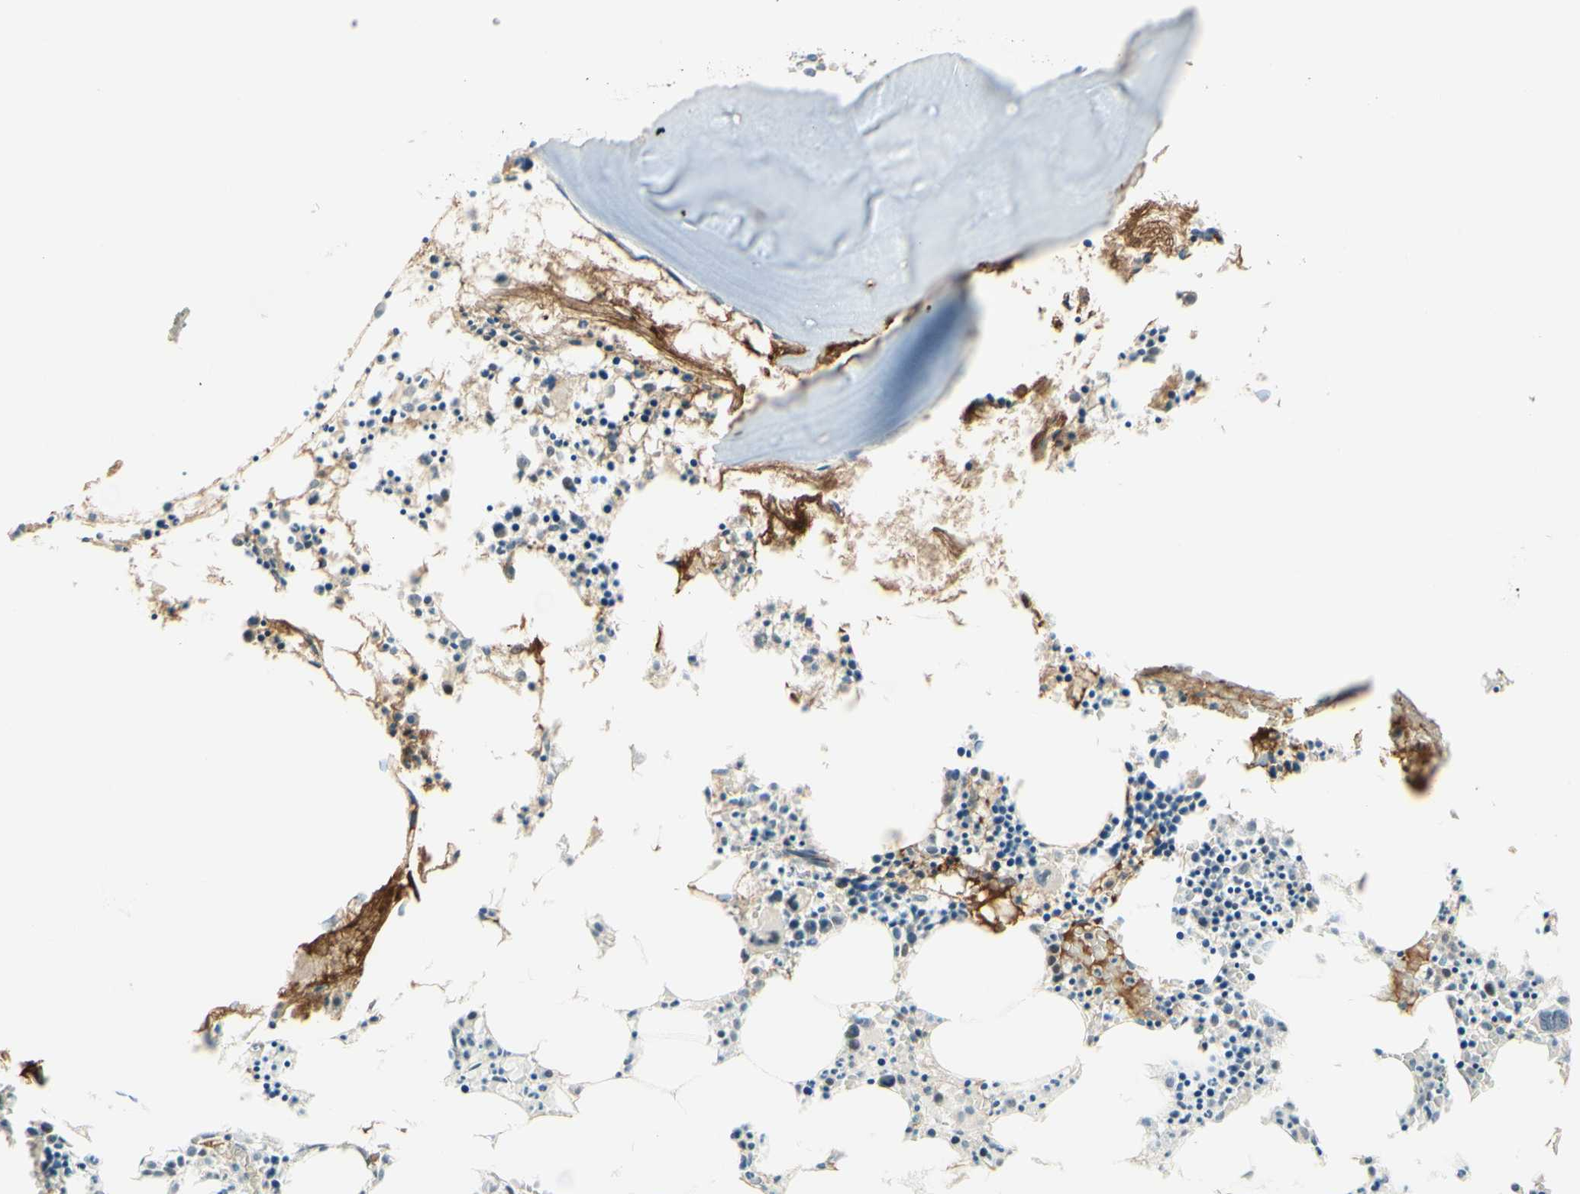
{"staining": {"intensity": "weak", "quantity": "<25%", "location": "nuclear"}, "tissue": "bone marrow", "cell_type": "Hematopoietic cells", "image_type": "normal", "snomed": [{"axis": "morphology", "description": "Normal tissue, NOS"}, {"axis": "morphology", "description": "Inflammation, NOS"}, {"axis": "topography", "description": "Bone marrow"}], "caption": "Protein analysis of unremarkable bone marrow shows no significant staining in hematopoietic cells.", "gene": "ANGPT2", "patient": {"sex": "male", "age": 14}}